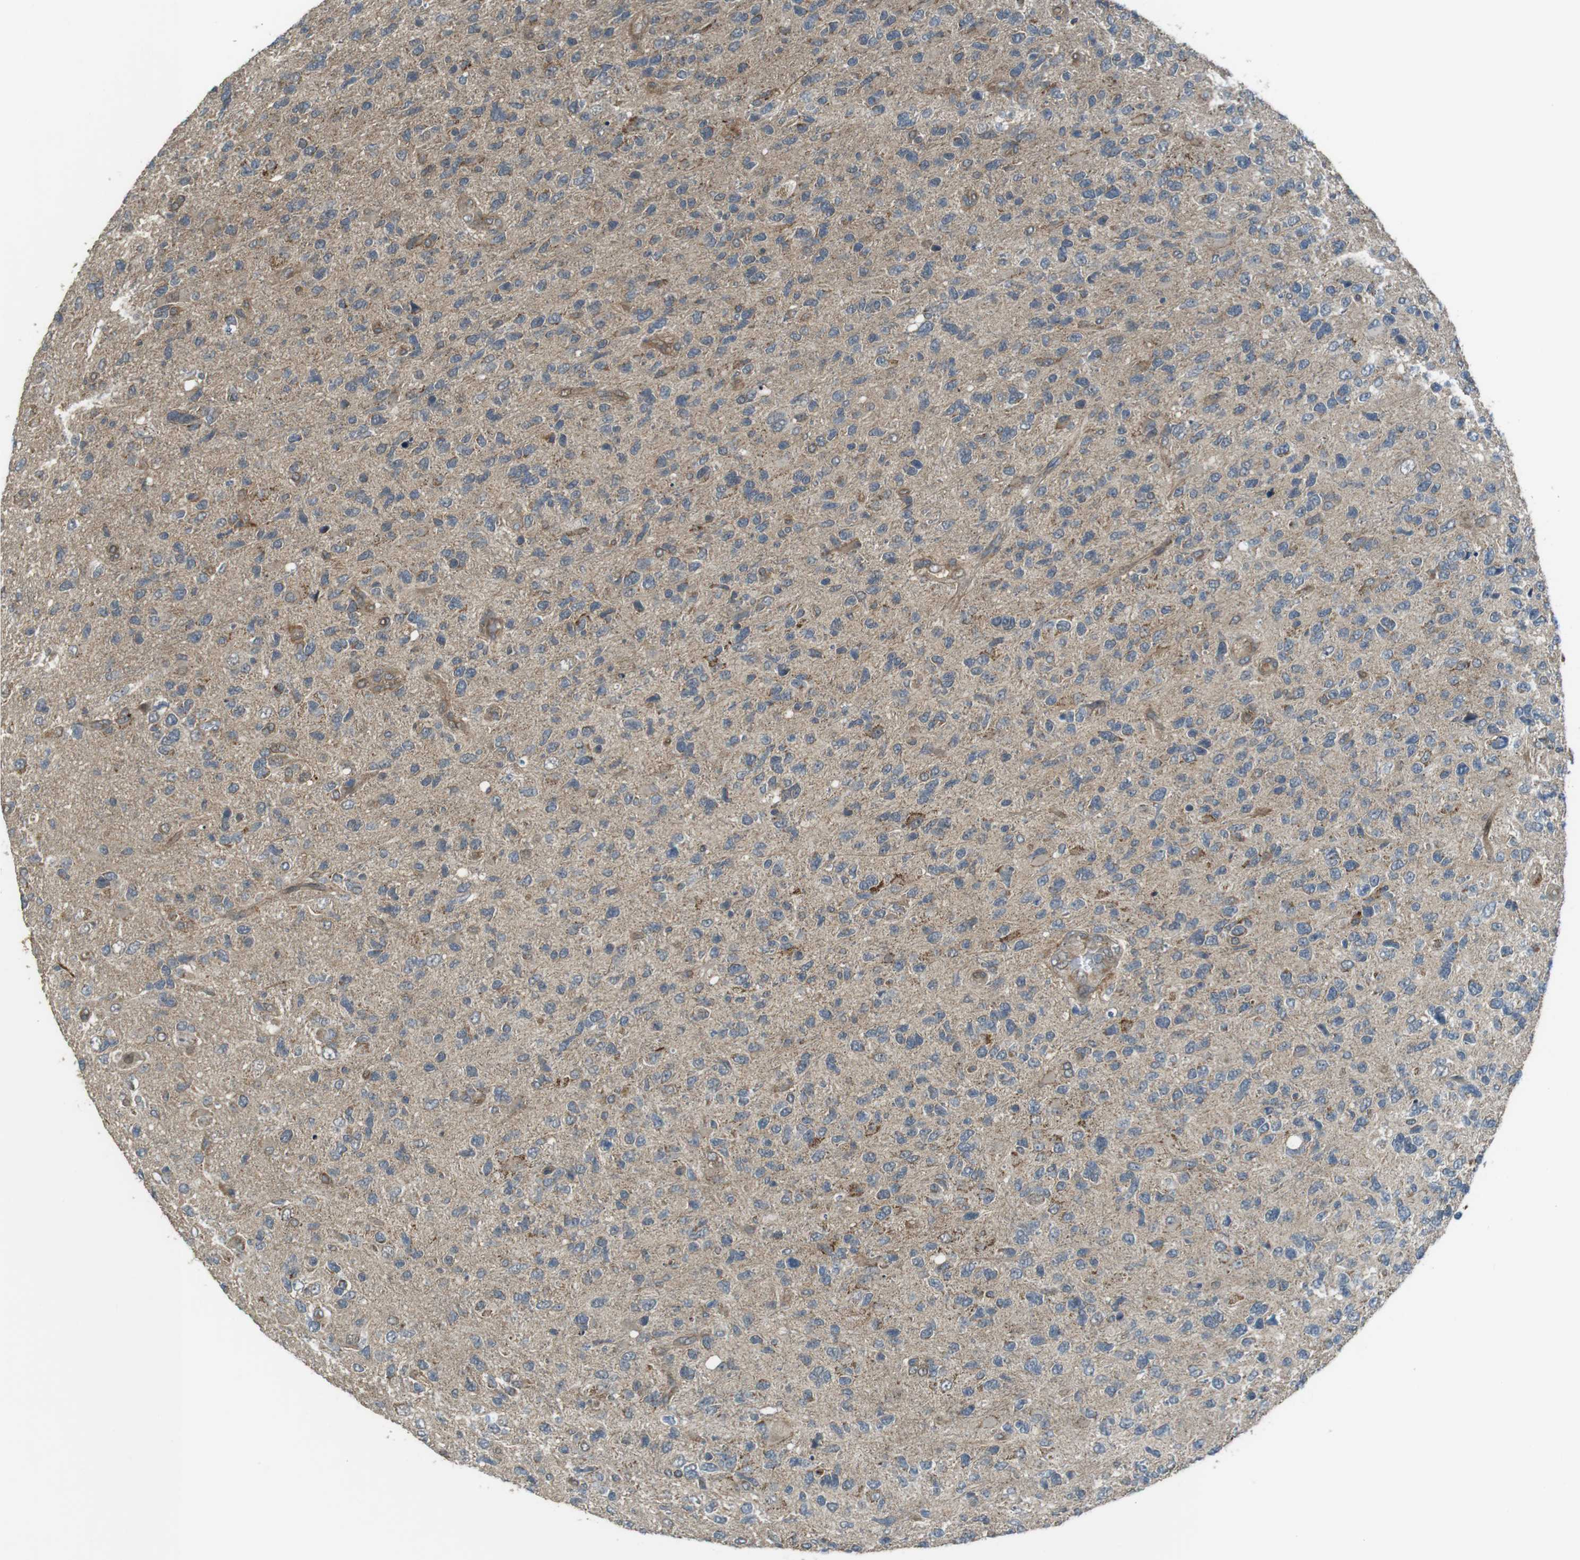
{"staining": {"intensity": "weak", "quantity": "25%-75%", "location": "cytoplasmic/membranous"}, "tissue": "glioma", "cell_type": "Tumor cells", "image_type": "cancer", "snomed": [{"axis": "morphology", "description": "Glioma, malignant, High grade"}, {"axis": "topography", "description": "Brain"}], "caption": "The histopathology image reveals a brown stain indicating the presence of a protein in the cytoplasmic/membranous of tumor cells in malignant glioma (high-grade). (Stains: DAB (3,3'-diaminobenzidine) in brown, nuclei in blue, Microscopy: brightfield microscopy at high magnification).", "gene": "IFFO2", "patient": {"sex": "female", "age": 58}}